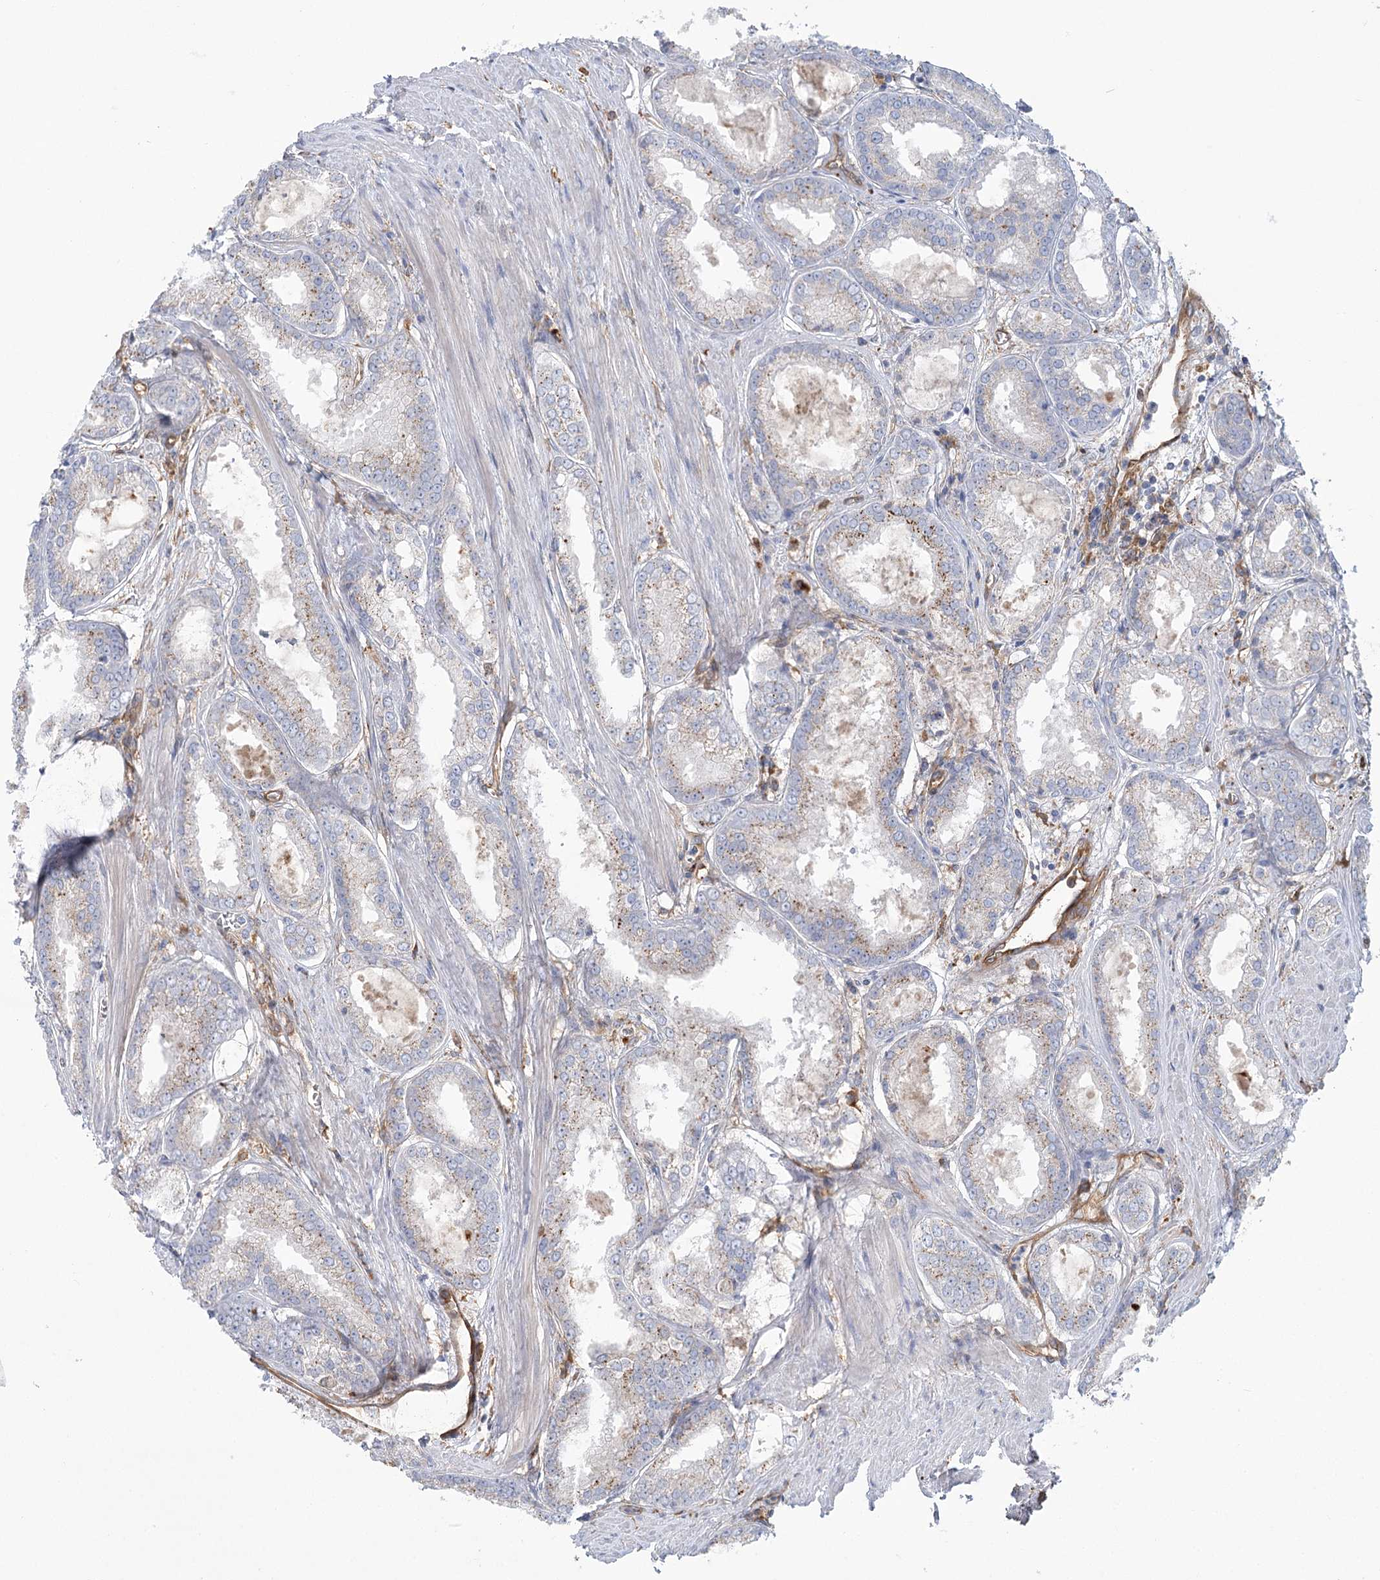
{"staining": {"intensity": "weak", "quantity": "25%-75%", "location": "cytoplasmic/membranous"}, "tissue": "prostate cancer", "cell_type": "Tumor cells", "image_type": "cancer", "snomed": [{"axis": "morphology", "description": "Adenocarcinoma, Low grade"}, {"axis": "topography", "description": "Prostate"}], "caption": "Prostate low-grade adenocarcinoma stained for a protein demonstrates weak cytoplasmic/membranous positivity in tumor cells.", "gene": "GUSB", "patient": {"sex": "male", "age": 64}}